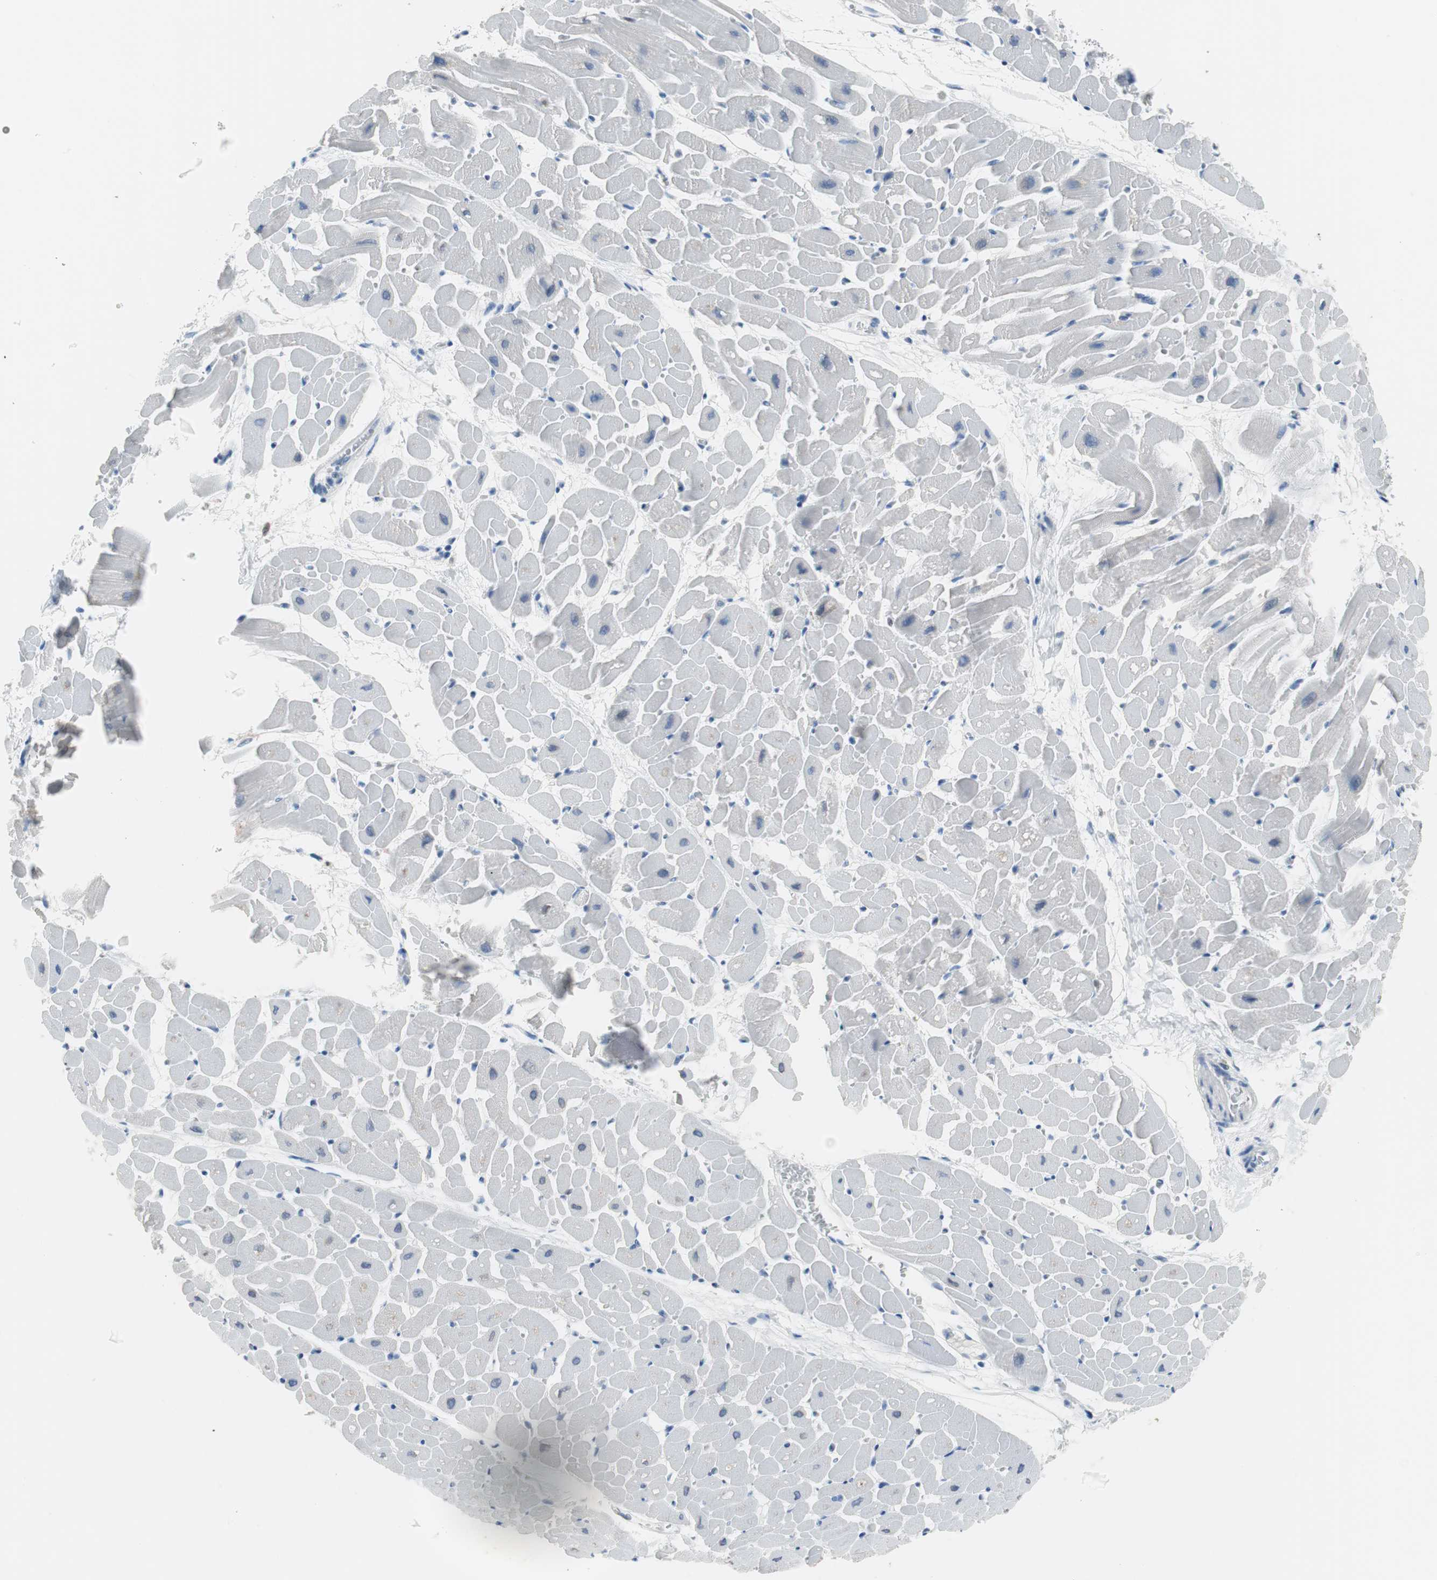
{"staining": {"intensity": "weak", "quantity": "<25%", "location": "cytoplasmic/membranous"}, "tissue": "heart muscle", "cell_type": "Cardiomyocytes", "image_type": "normal", "snomed": [{"axis": "morphology", "description": "Normal tissue, NOS"}, {"axis": "topography", "description": "Heart"}], "caption": "This histopathology image is of normal heart muscle stained with IHC to label a protein in brown with the nuclei are counter-stained blue. There is no staining in cardiomyocytes.", "gene": "IL18", "patient": {"sex": "male", "age": 45}}